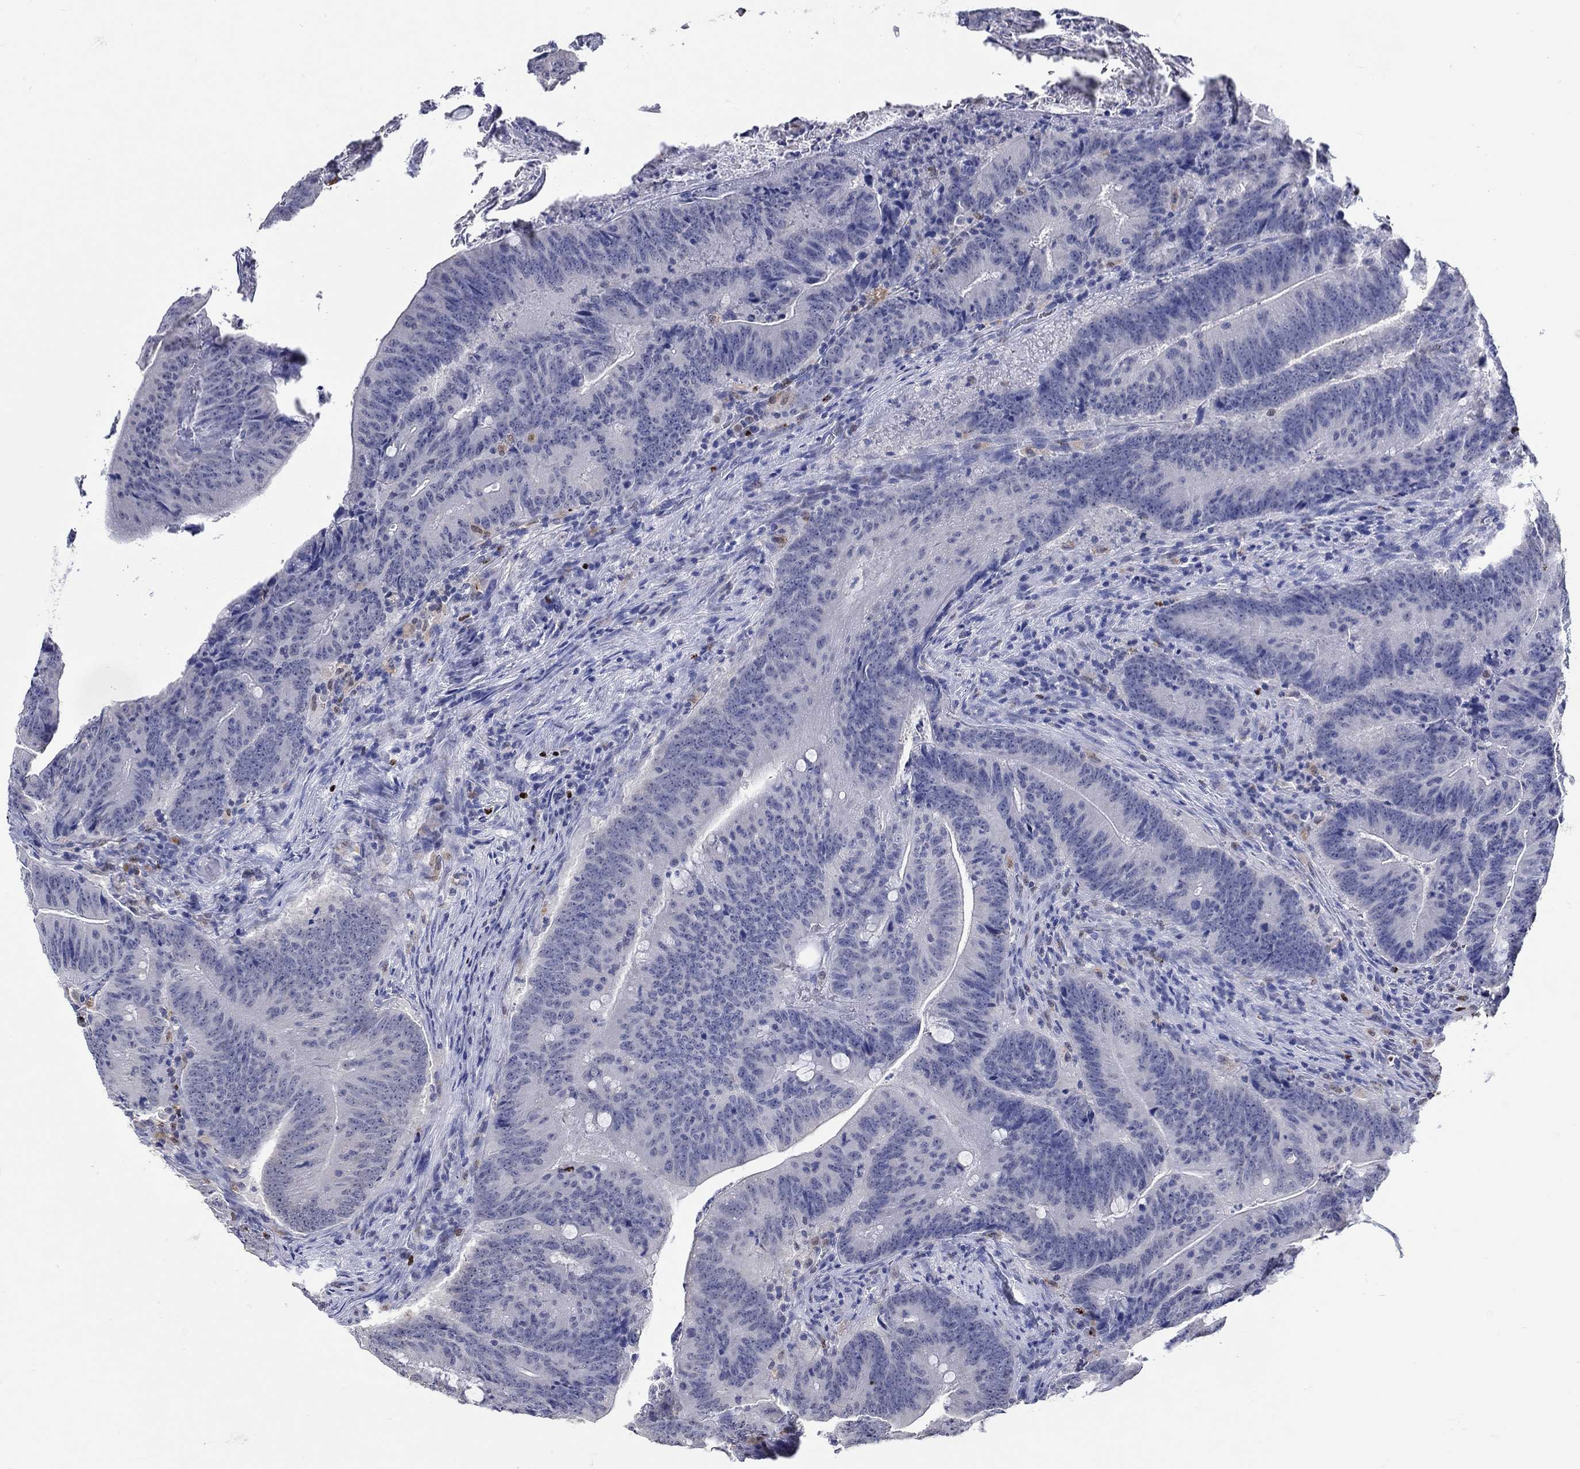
{"staining": {"intensity": "negative", "quantity": "none", "location": "none"}, "tissue": "colorectal cancer", "cell_type": "Tumor cells", "image_type": "cancer", "snomed": [{"axis": "morphology", "description": "Adenocarcinoma, NOS"}, {"axis": "topography", "description": "Colon"}], "caption": "Colorectal cancer was stained to show a protein in brown. There is no significant expression in tumor cells.", "gene": "GATA2", "patient": {"sex": "female", "age": 87}}